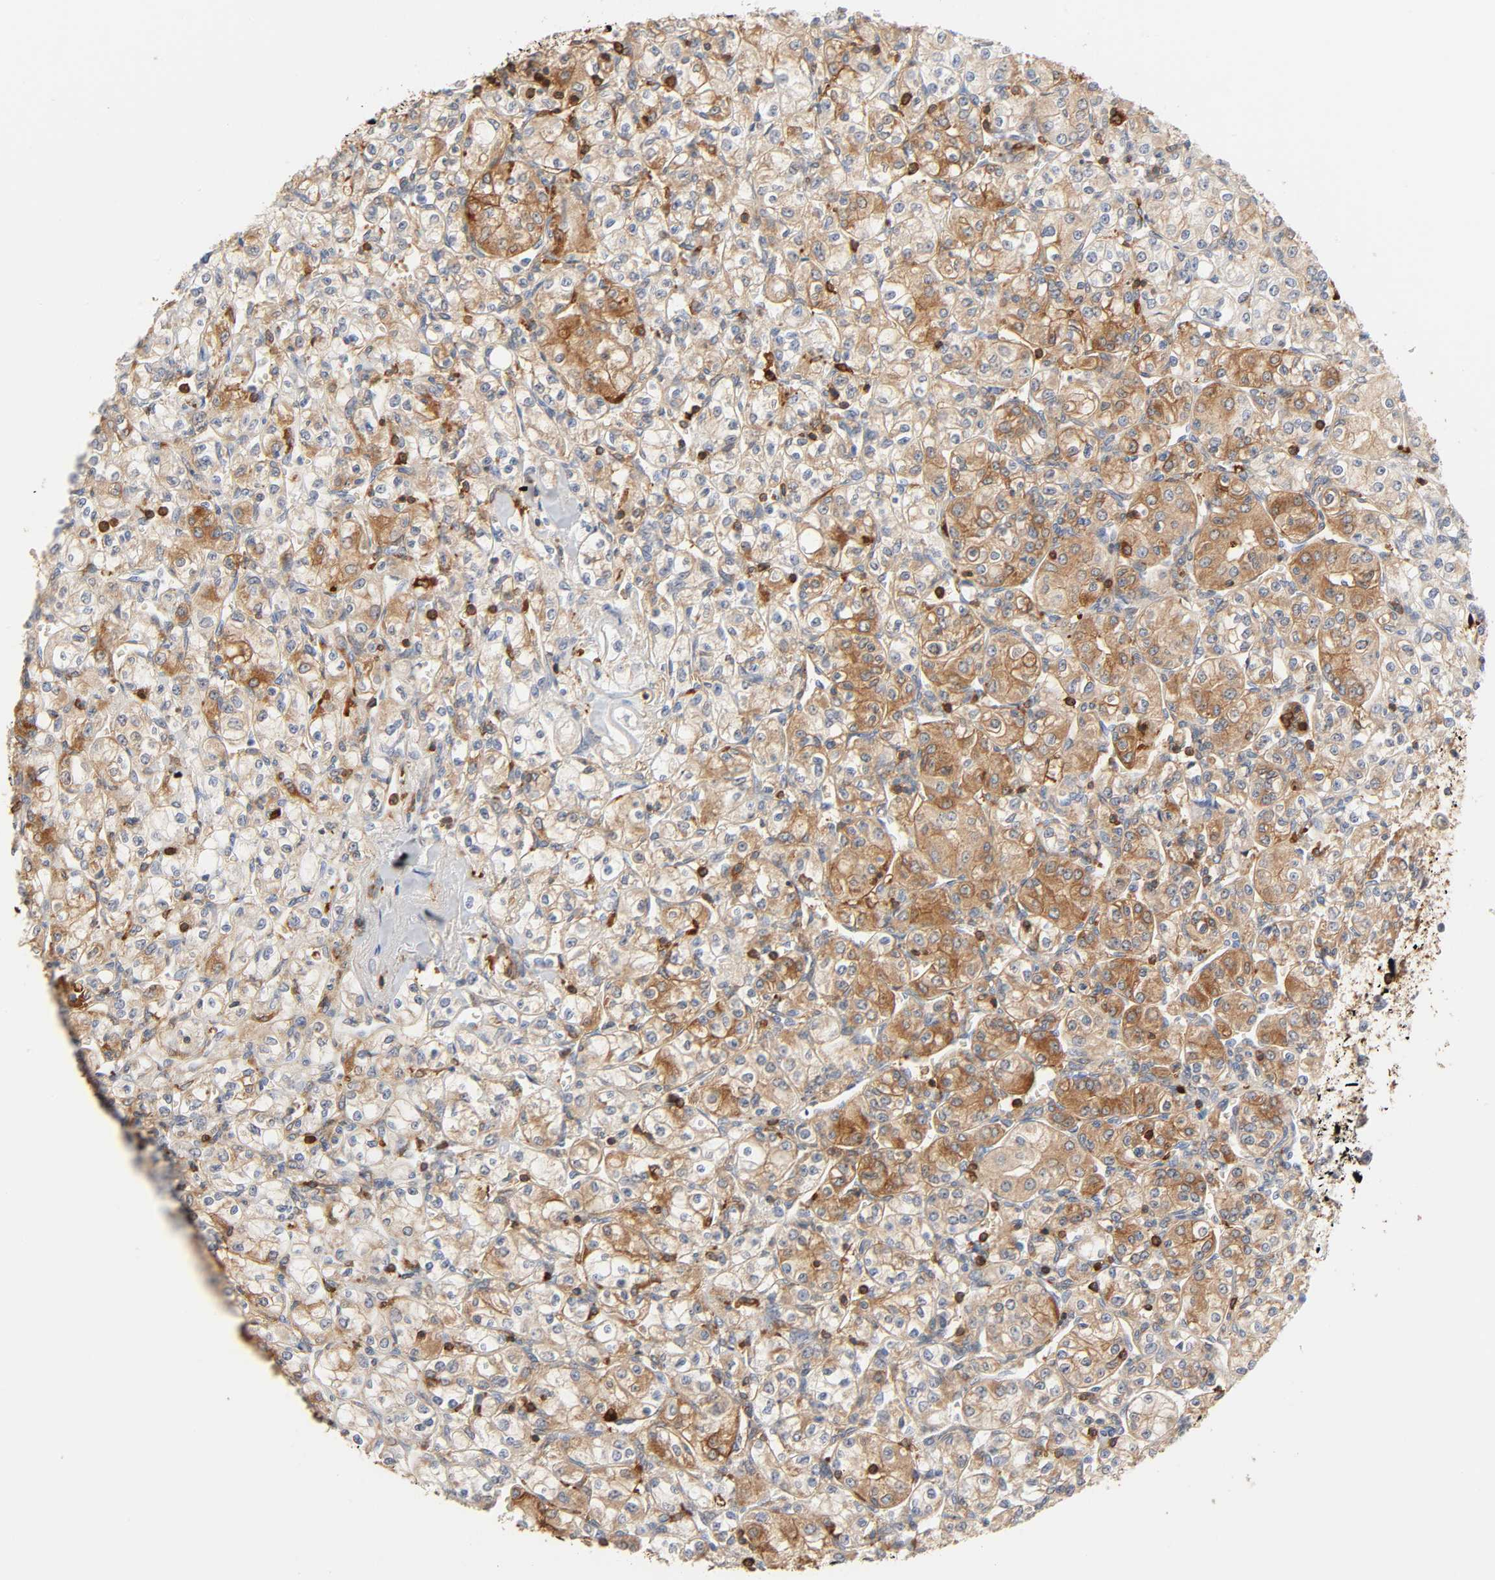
{"staining": {"intensity": "moderate", "quantity": ">75%", "location": "cytoplasmic/membranous"}, "tissue": "renal cancer", "cell_type": "Tumor cells", "image_type": "cancer", "snomed": [{"axis": "morphology", "description": "Adenocarcinoma, NOS"}, {"axis": "topography", "description": "Kidney"}], "caption": "Human renal cancer stained with a brown dye reveals moderate cytoplasmic/membranous positive staining in approximately >75% of tumor cells.", "gene": "BIN1", "patient": {"sex": "male", "age": 77}}